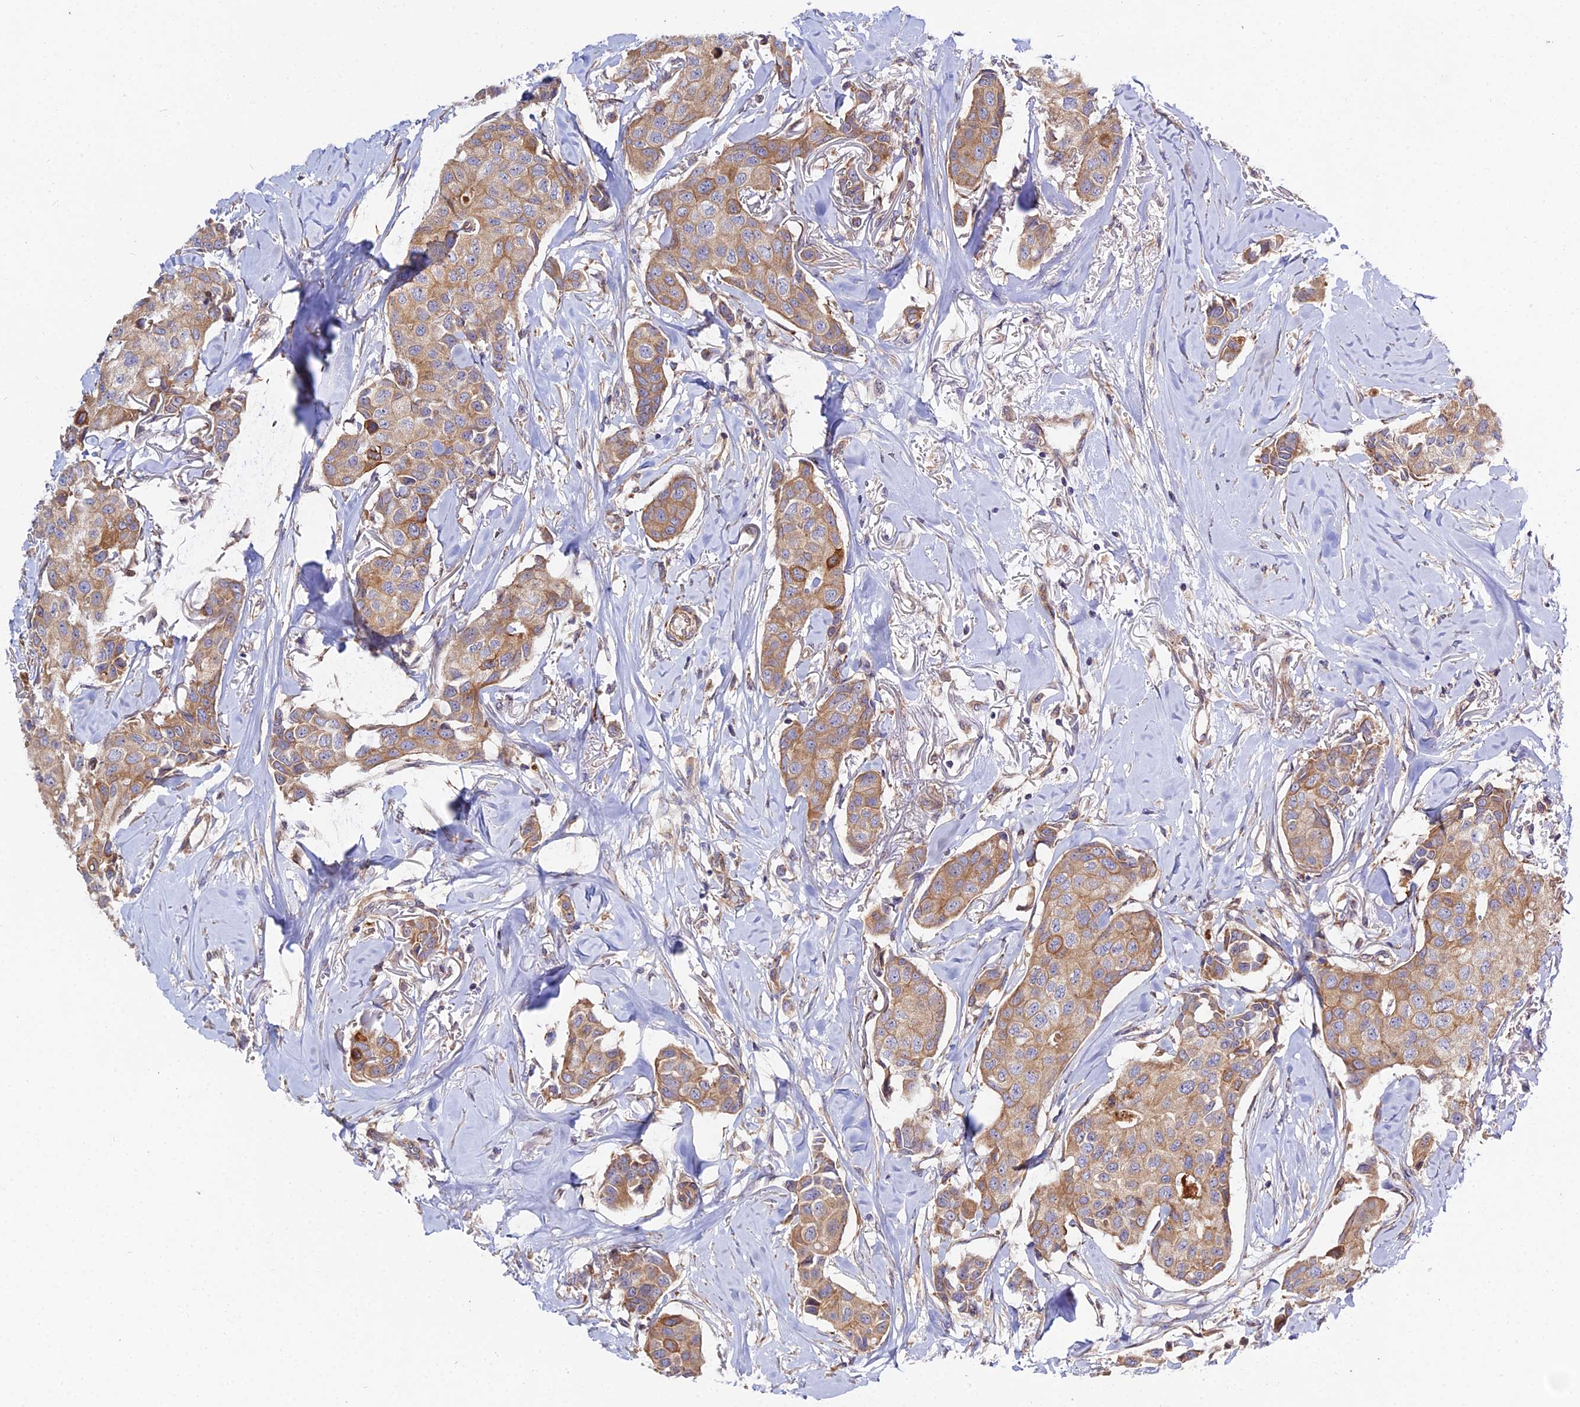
{"staining": {"intensity": "moderate", "quantity": "25%-75%", "location": "cytoplasmic/membranous"}, "tissue": "breast cancer", "cell_type": "Tumor cells", "image_type": "cancer", "snomed": [{"axis": "morphology", "description": "Duct carcinoma"}, {"axis": "topography", "description": "Breast"}], "caption": "Immunohistochemical staining of human breast cancer (intraductal carcinoma) reveals medium levels of moderate cytoplasmic/membranous staining in approximately 25%-75% of tumor cells. (Stains: DAB in brown, nuclei in blue, Microscopy: brightfield microscopy at high magnification).", "gene": "ARL6IP1", "patient": {"sex": "female", "age": 80}}